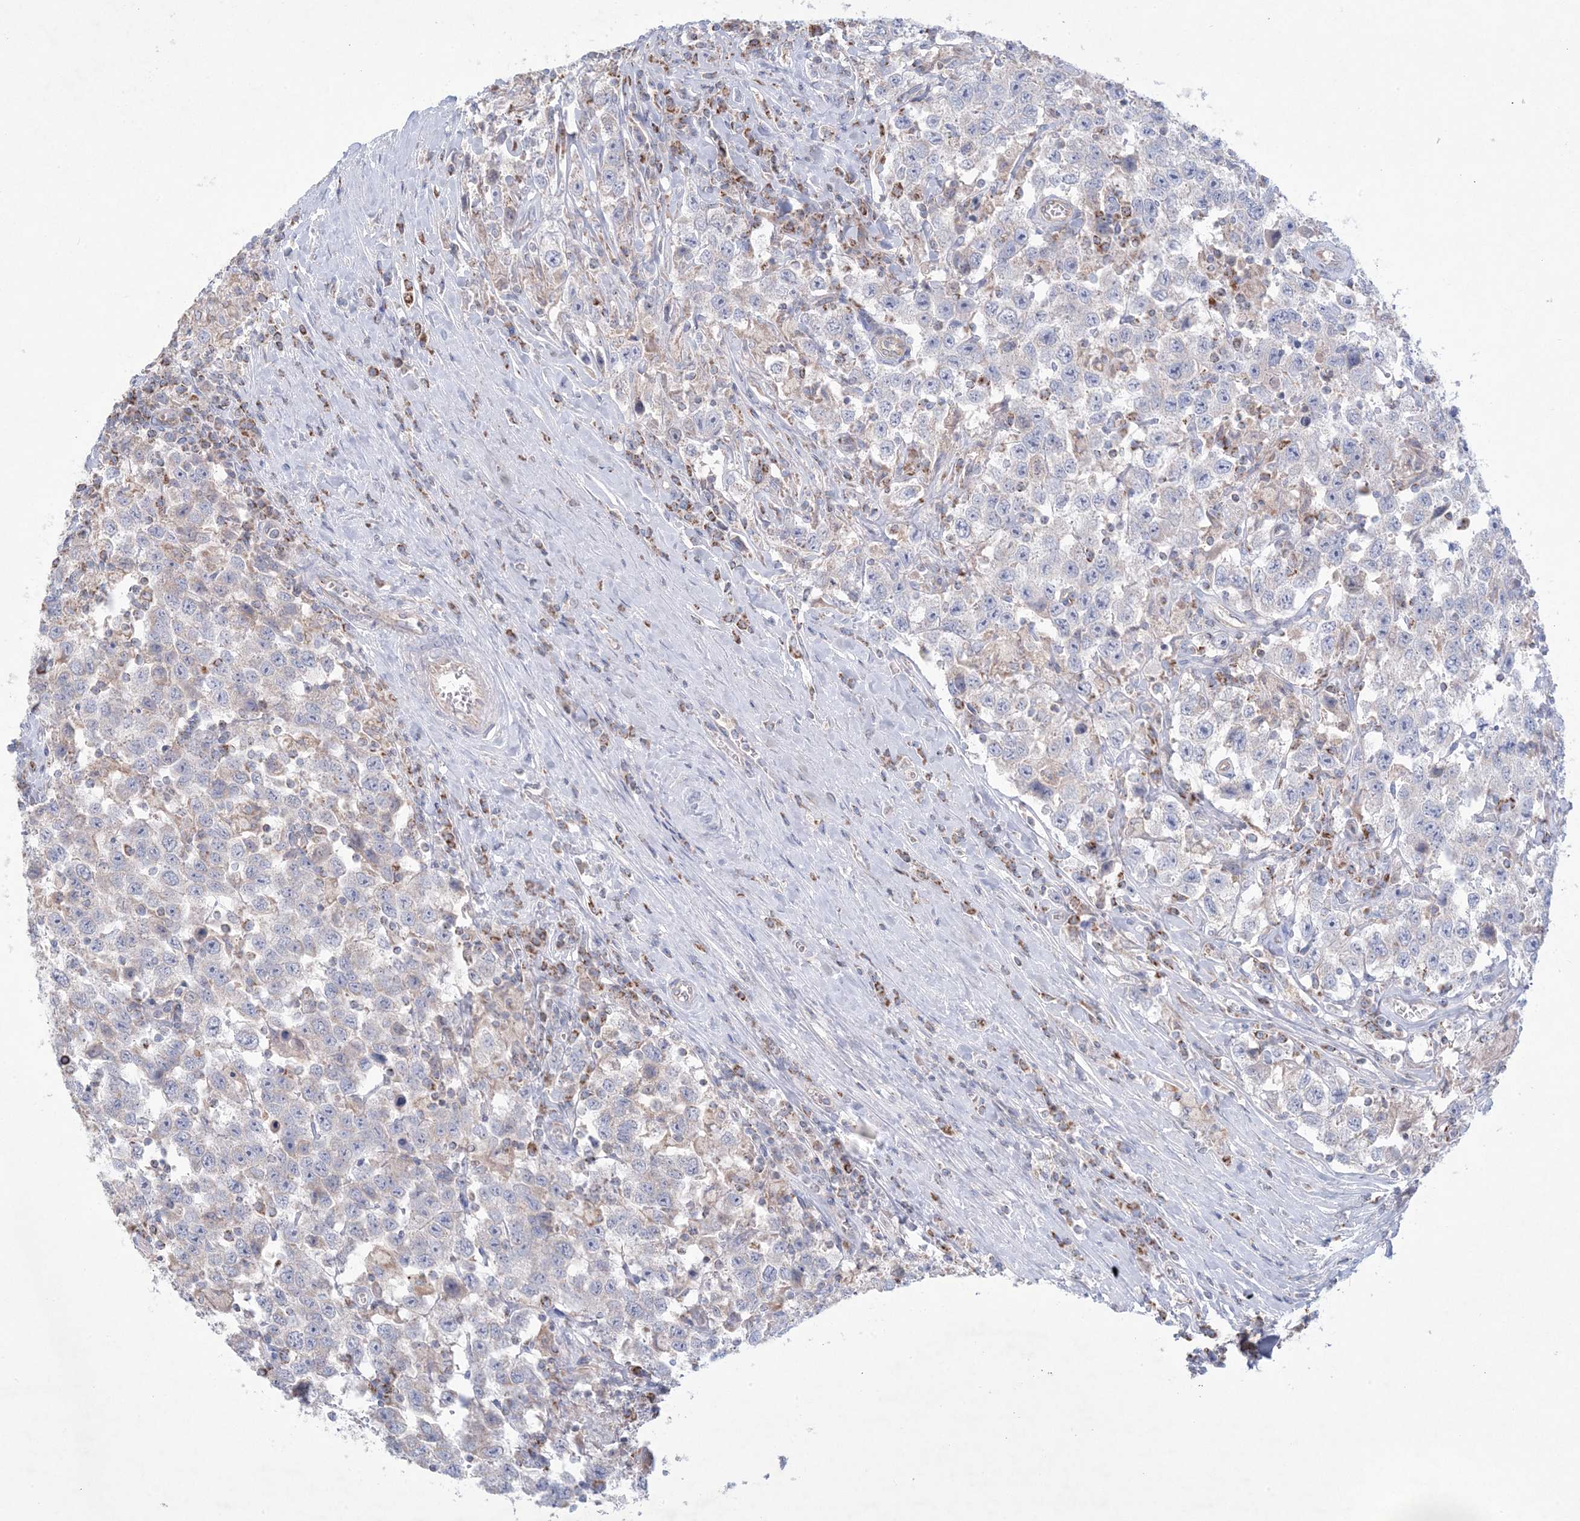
{"staining": {"intensity": "negative", "quantity": "none", "location": "none"}, "tissue": "testis cancer", "cell_type": "Tumor cells", "image_type": "cancer", "snomed": [{"axis": "morphology", "description": "Seminoma, NOS"}, {"axis": "topography", "description": "Testis"}], "caption": "Tumor cells show no significant protein expression in testis cancer (seminoma).", "gene": "KCTD6", "patient": {"sex": "male", "age": 41}}